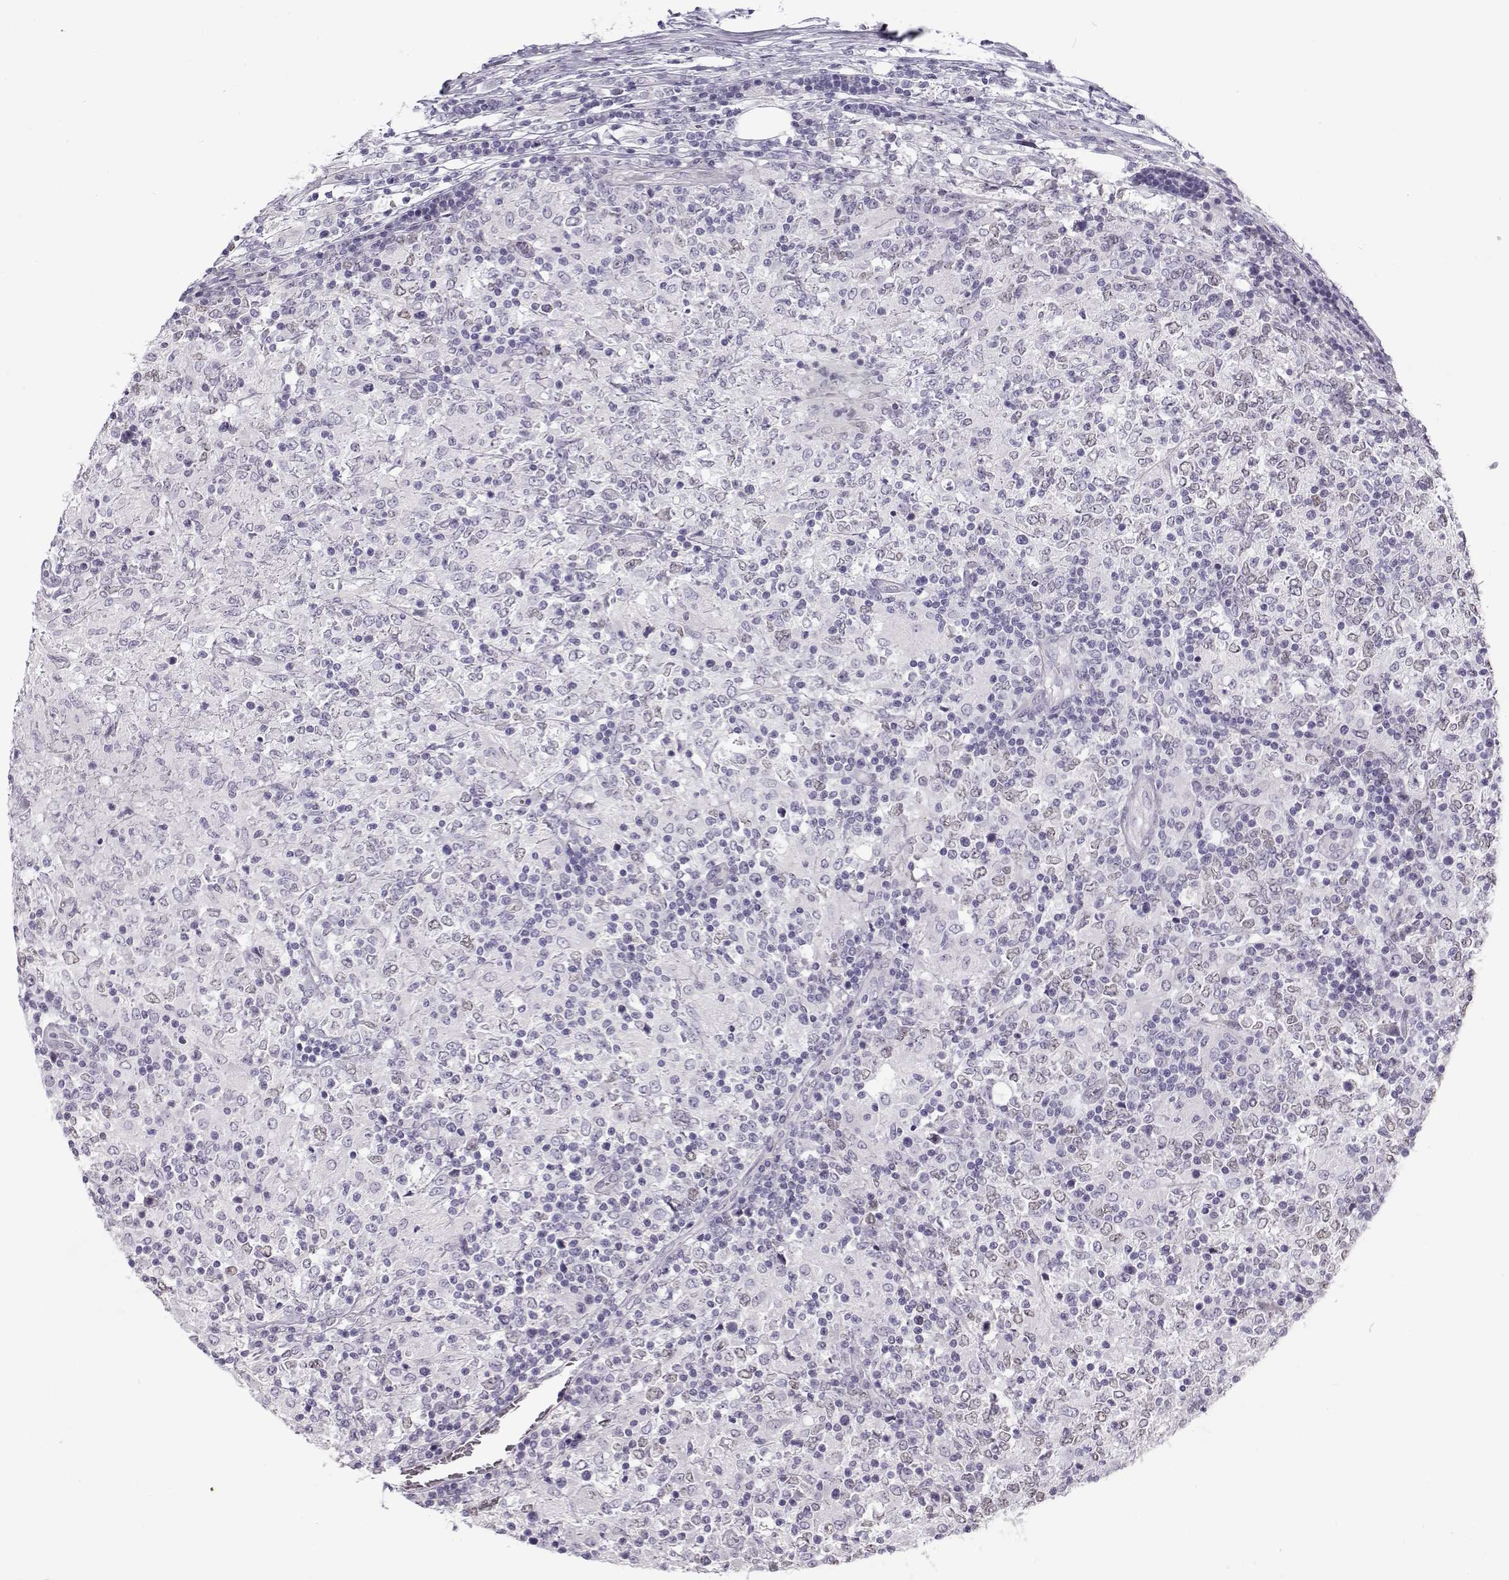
{"staining": {"intensity": "negative", "quantity": "none", "location": "none"}, "tissue": "lymphoma", "cell_type": "Tumor cells", "image_type": "cancer", "snomed": [{"axis": "morphology", "description": "Malignant lymphoma, non-Hodgkin's type, High grade"}, {"axis": "topography", "description": "Lymph node"}], "caption": "Immunohistochemistry (IHC) of lymphoma exhibits no expression in tumor cells.", "gene": "TEX55", "patient": {"sex": "female", "age": 84}}